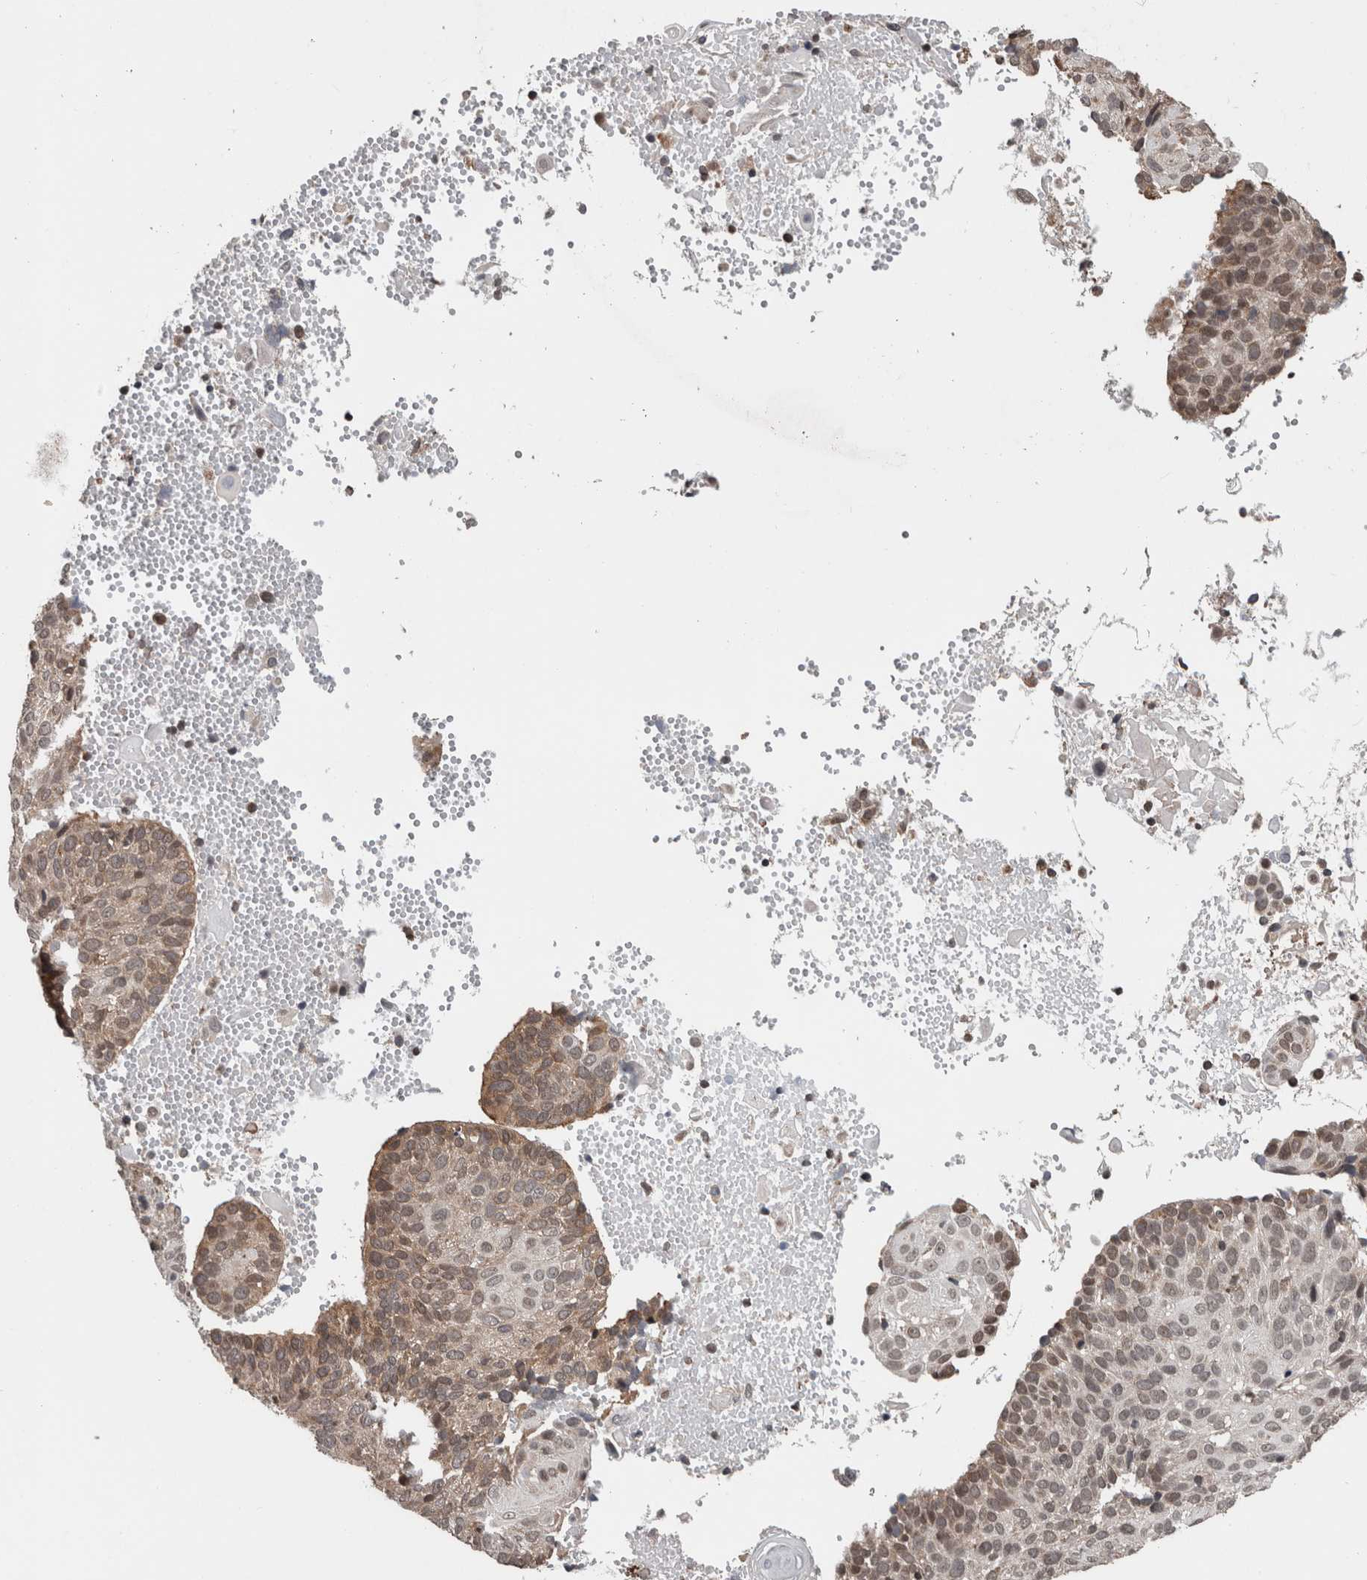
{"staining": {"intensity": "weak", "quantity": ">75%", "location": "cytoplasmic/membranous,nuclear"}, "tissue": "cervical cancer", "cell_type": "Tumor cells", "image_type": "cancer", "snomed": [{"axis": "morphology", "description": "Squamous cell carcinoma, NOS"}, {"axis": "topography", "description": "Cervix"}], "caption": "Cervical cancer (squamous cell carcinoma) stained with a brown dye displays weak cytoplasmic/membranous and nuclear positive positivity in about >75% of tumor cells.", "gene": "ENY2", "patient": {"sex": "female", "age": 74}}